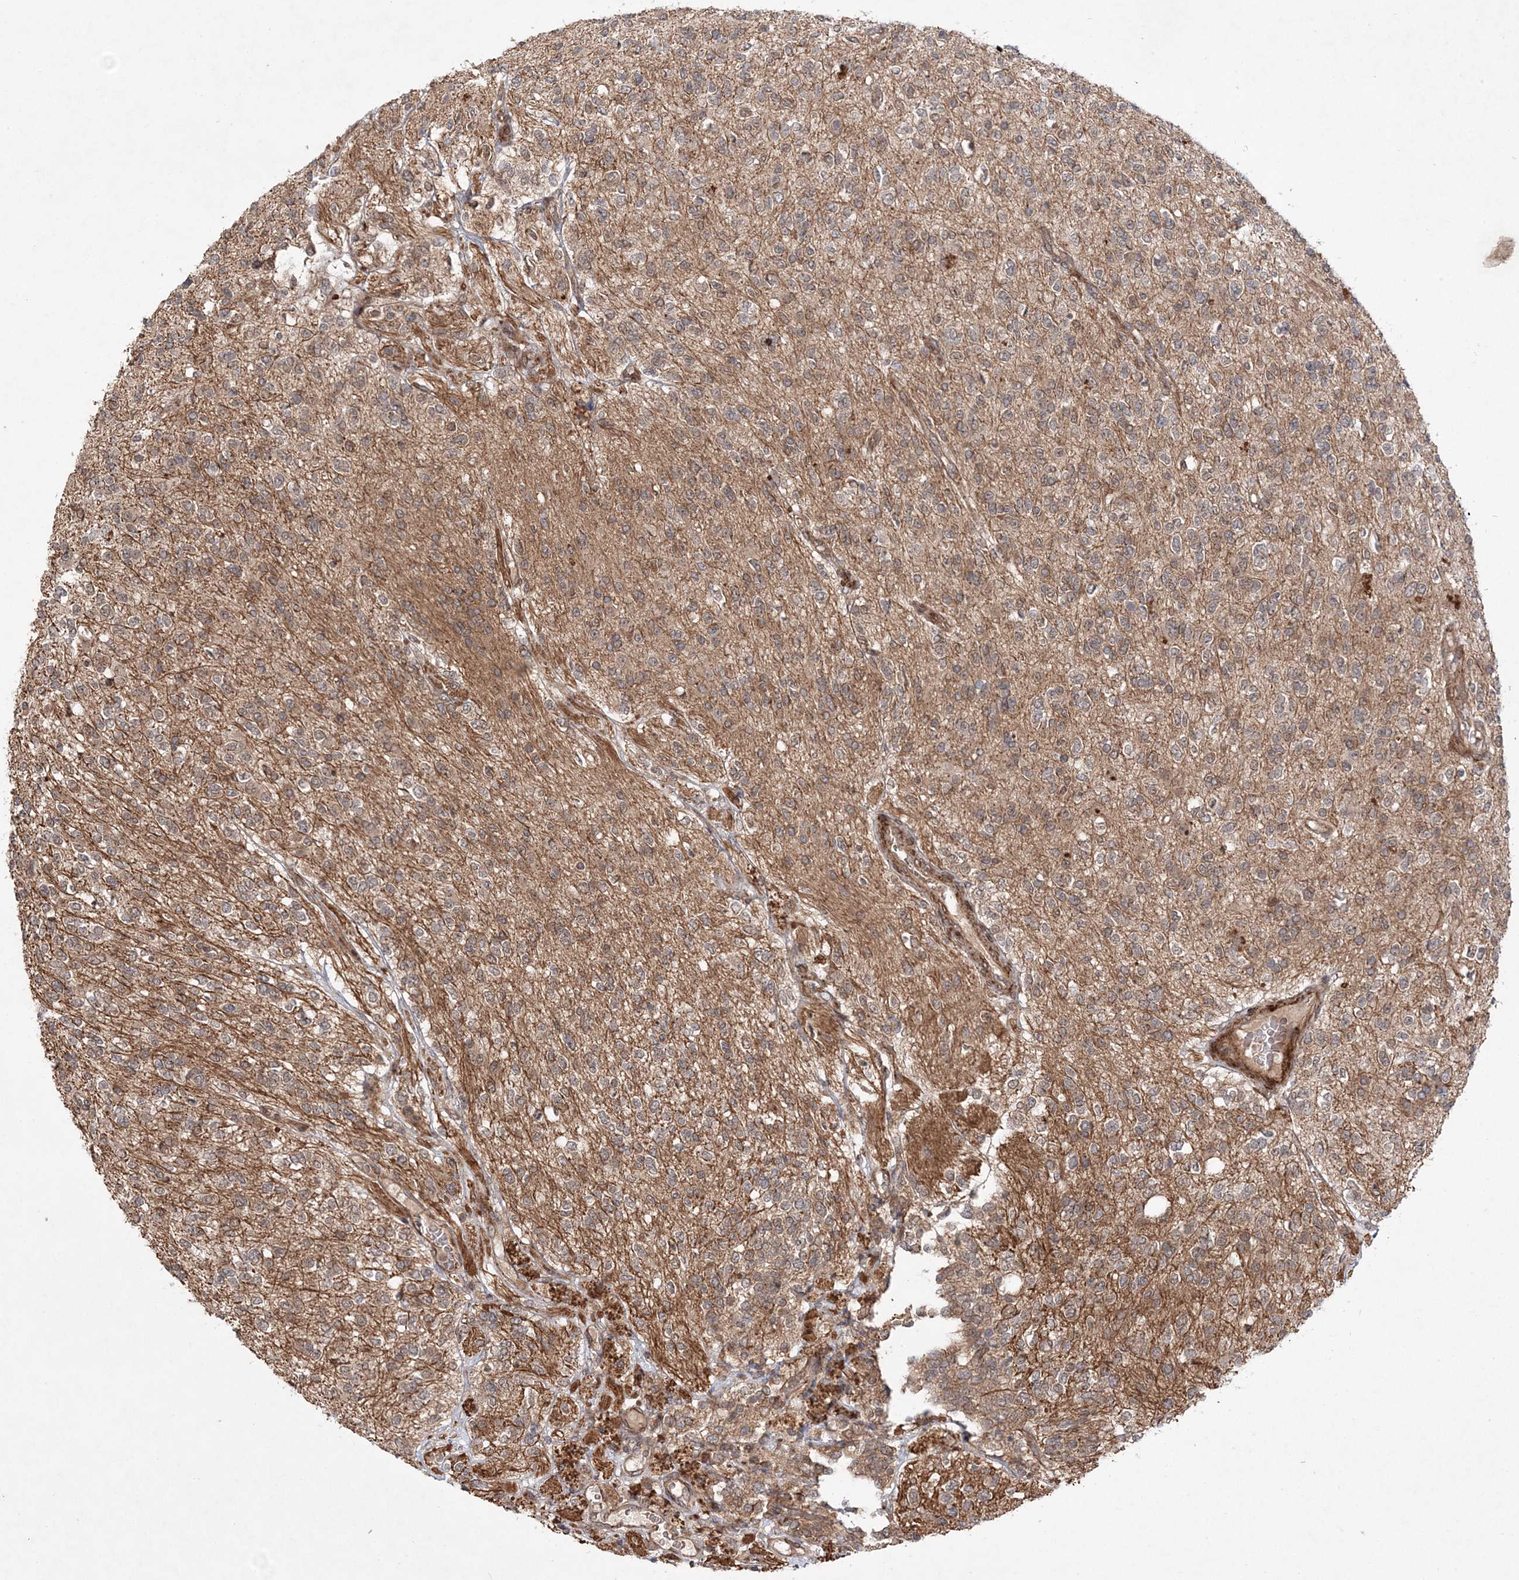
{"staining": {"intensity": "weak", "quantity": ">75%", "location": "cytoplasmic/membranous"}, "tissue": "glioma", "cell_type": "Tumor cells", "image_type": "cancer", "snomed": [{"axis": "morphology", "description": "Glioma, malignant, High grade"}, {"axis": "topography", "description": "Brain"}], "caption": "Human glioma stained with a brown dye exhibits weak cytoplasmic/membranous positive expression in about >75% of tumor cells.", "gene": "UBTD2", "patient": {"sex": "male", "age": 34}}